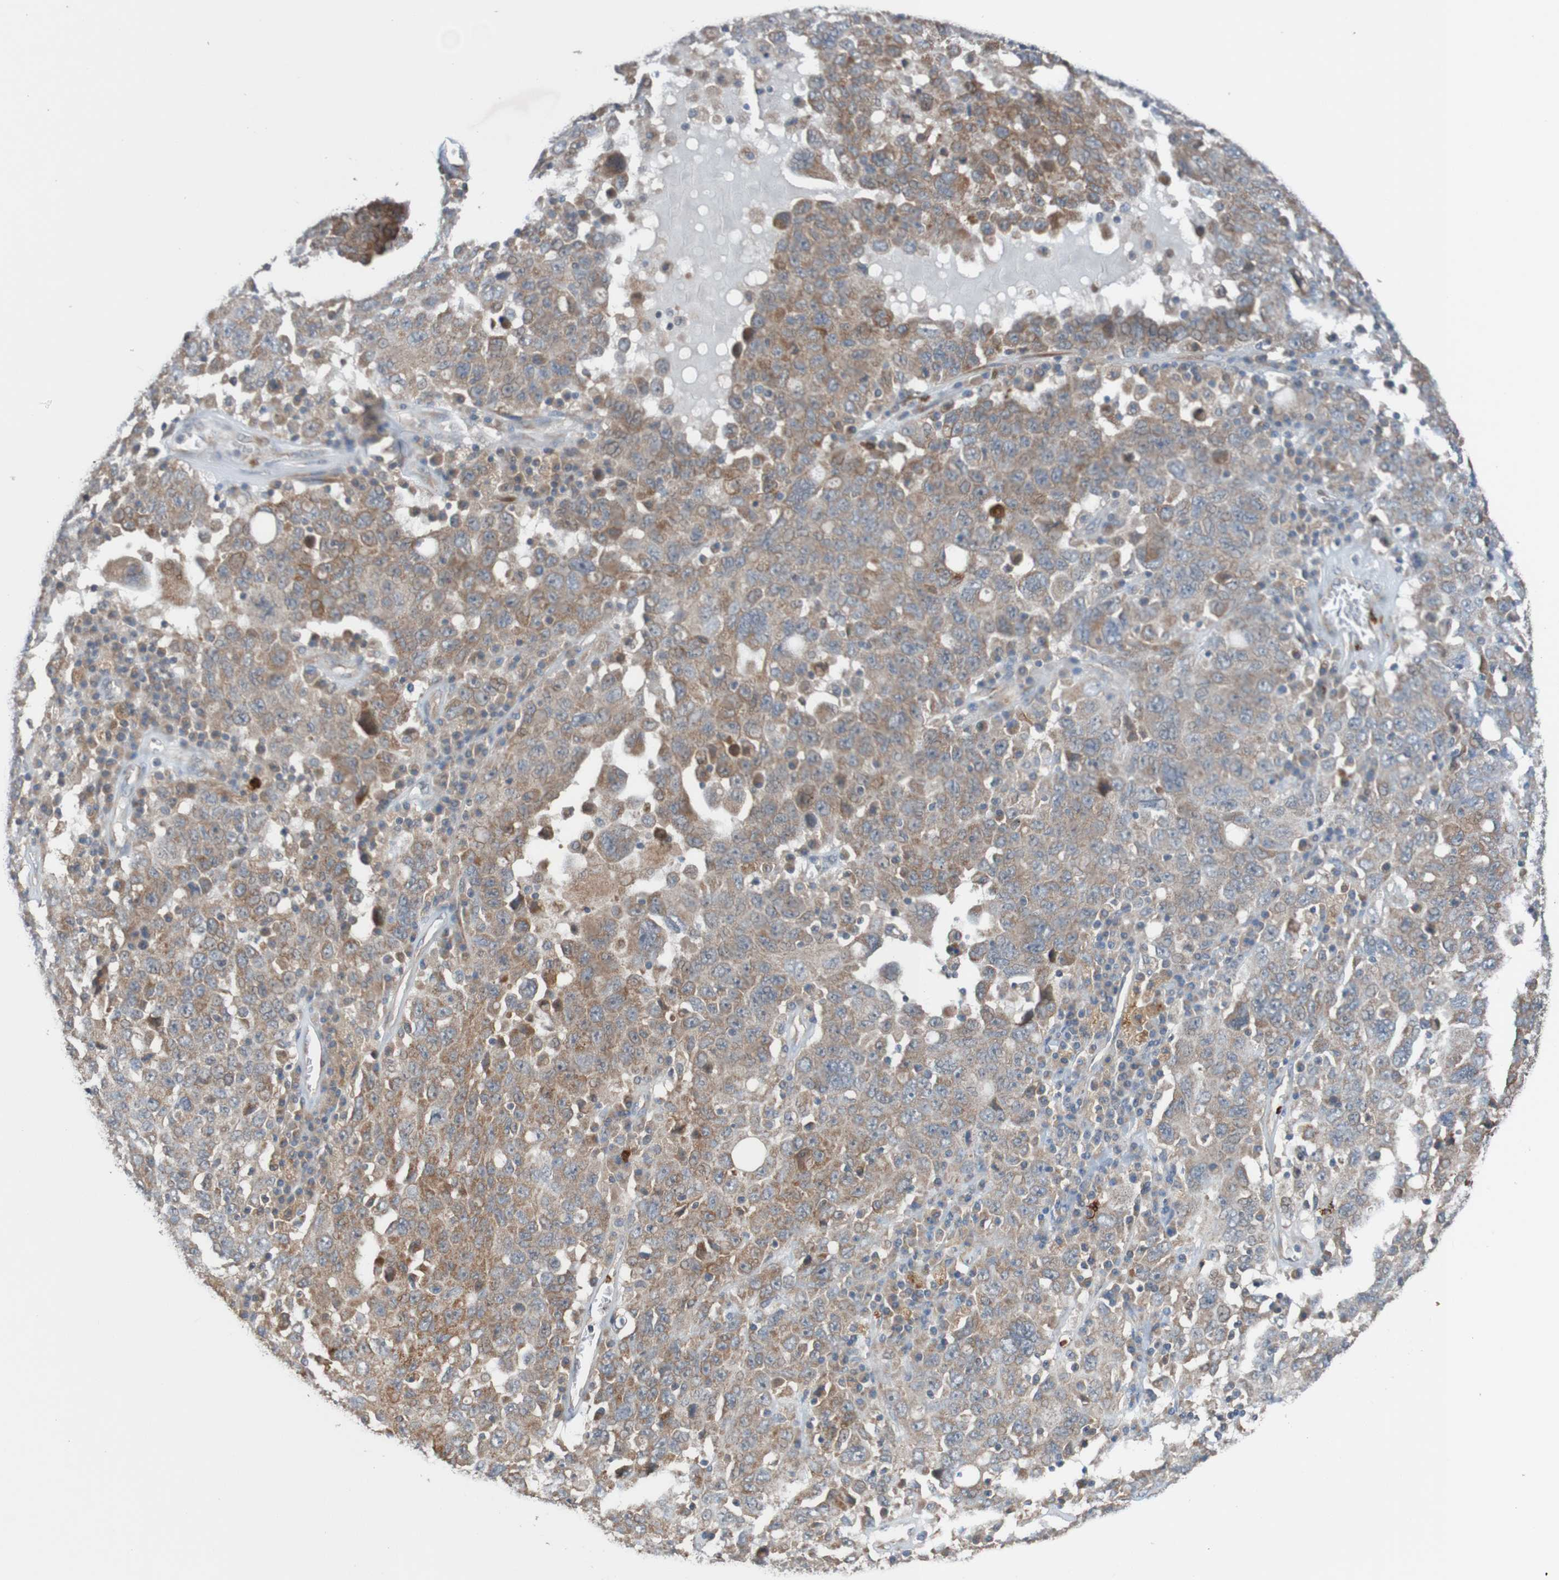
{"staining": {"intensity": "moderate", "quantity": ">75%", "location": "cytoplasmic/membranous"}, "tissue": "ovarian cancer", "cell_type": "Tumor cells", "image_type": "cancer", "snomed": [{"axis": "morphology", "description": "Carcinoma, endometroid"}, {"axis": "topography", "description": "Ovary"}], "caption": "A photomicrograph showing moderate cytoplasmic/membranous expression in about >75% of tumor cells in endometroid carcinoma (ovarian), as visualized by brown immunohistochemical staining.", "gene": "ST8SIA6", "patient": {"sex": "female", "age": 62}}